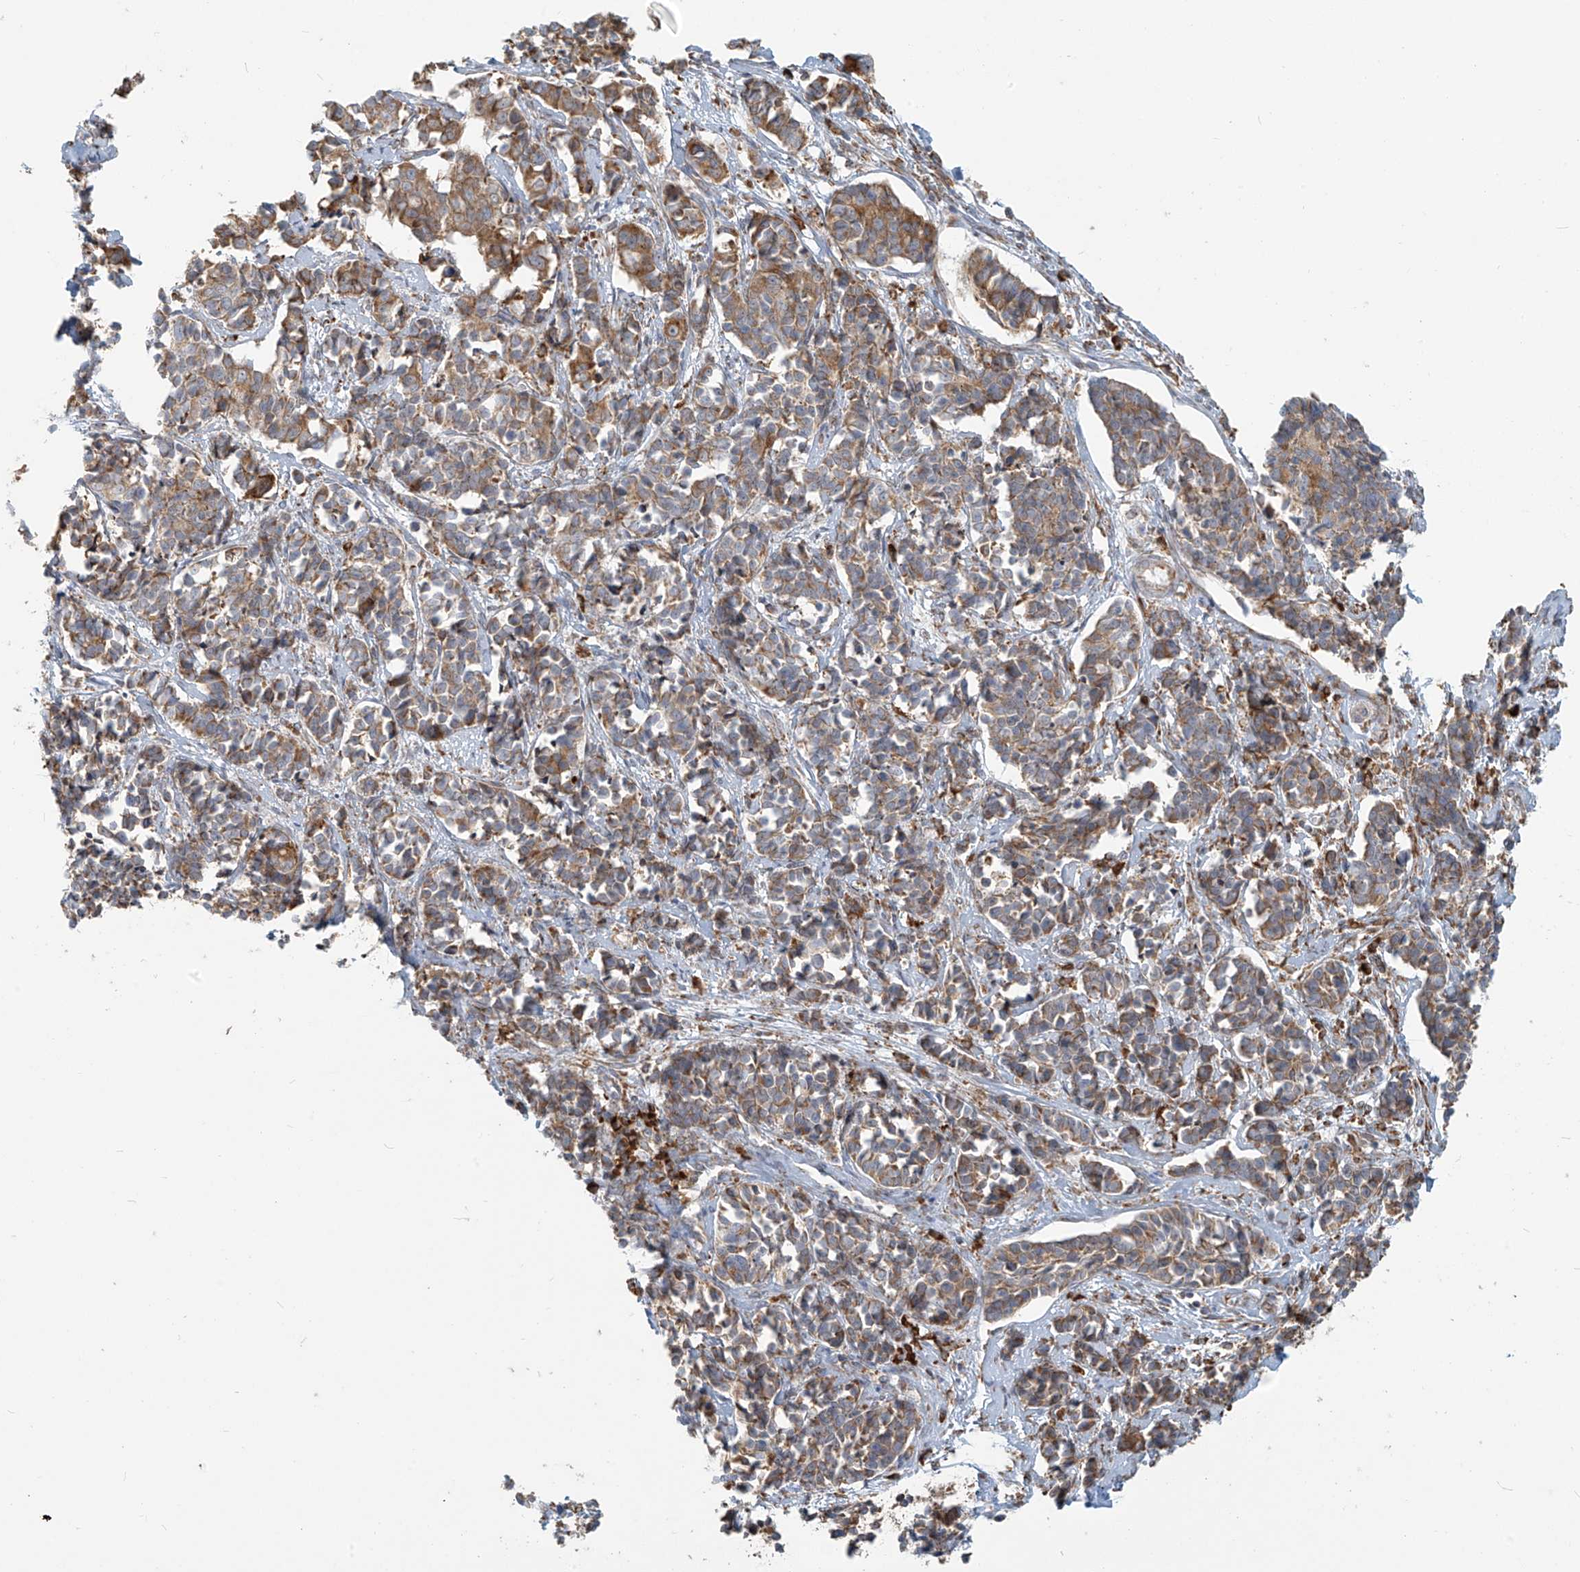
{"staining": {"intensity": "moderate", "quantity": ">75%", "location": "cytoplasmic/membranous"}, "tissue": "cervical cancer", "cell_type": "Tumor cells", "image_type": "cancer", "snomed": [{"axis": "morphology", "description": "Normal tissue, NOS"}, {"axis": "morphology", "description": "Squamous cell carcinoma, NOS"}, {"axis": "topography", "description": "Cervix"}], "caption": "The image exhibits immunohistochemical staining of cervical cancer. There is moderate cytoplasmic/membranous positivity is appreciated in about >75% of tumor cells.", "gene": "KATNIP", "patient": {"sex": "female", "age": 35}}